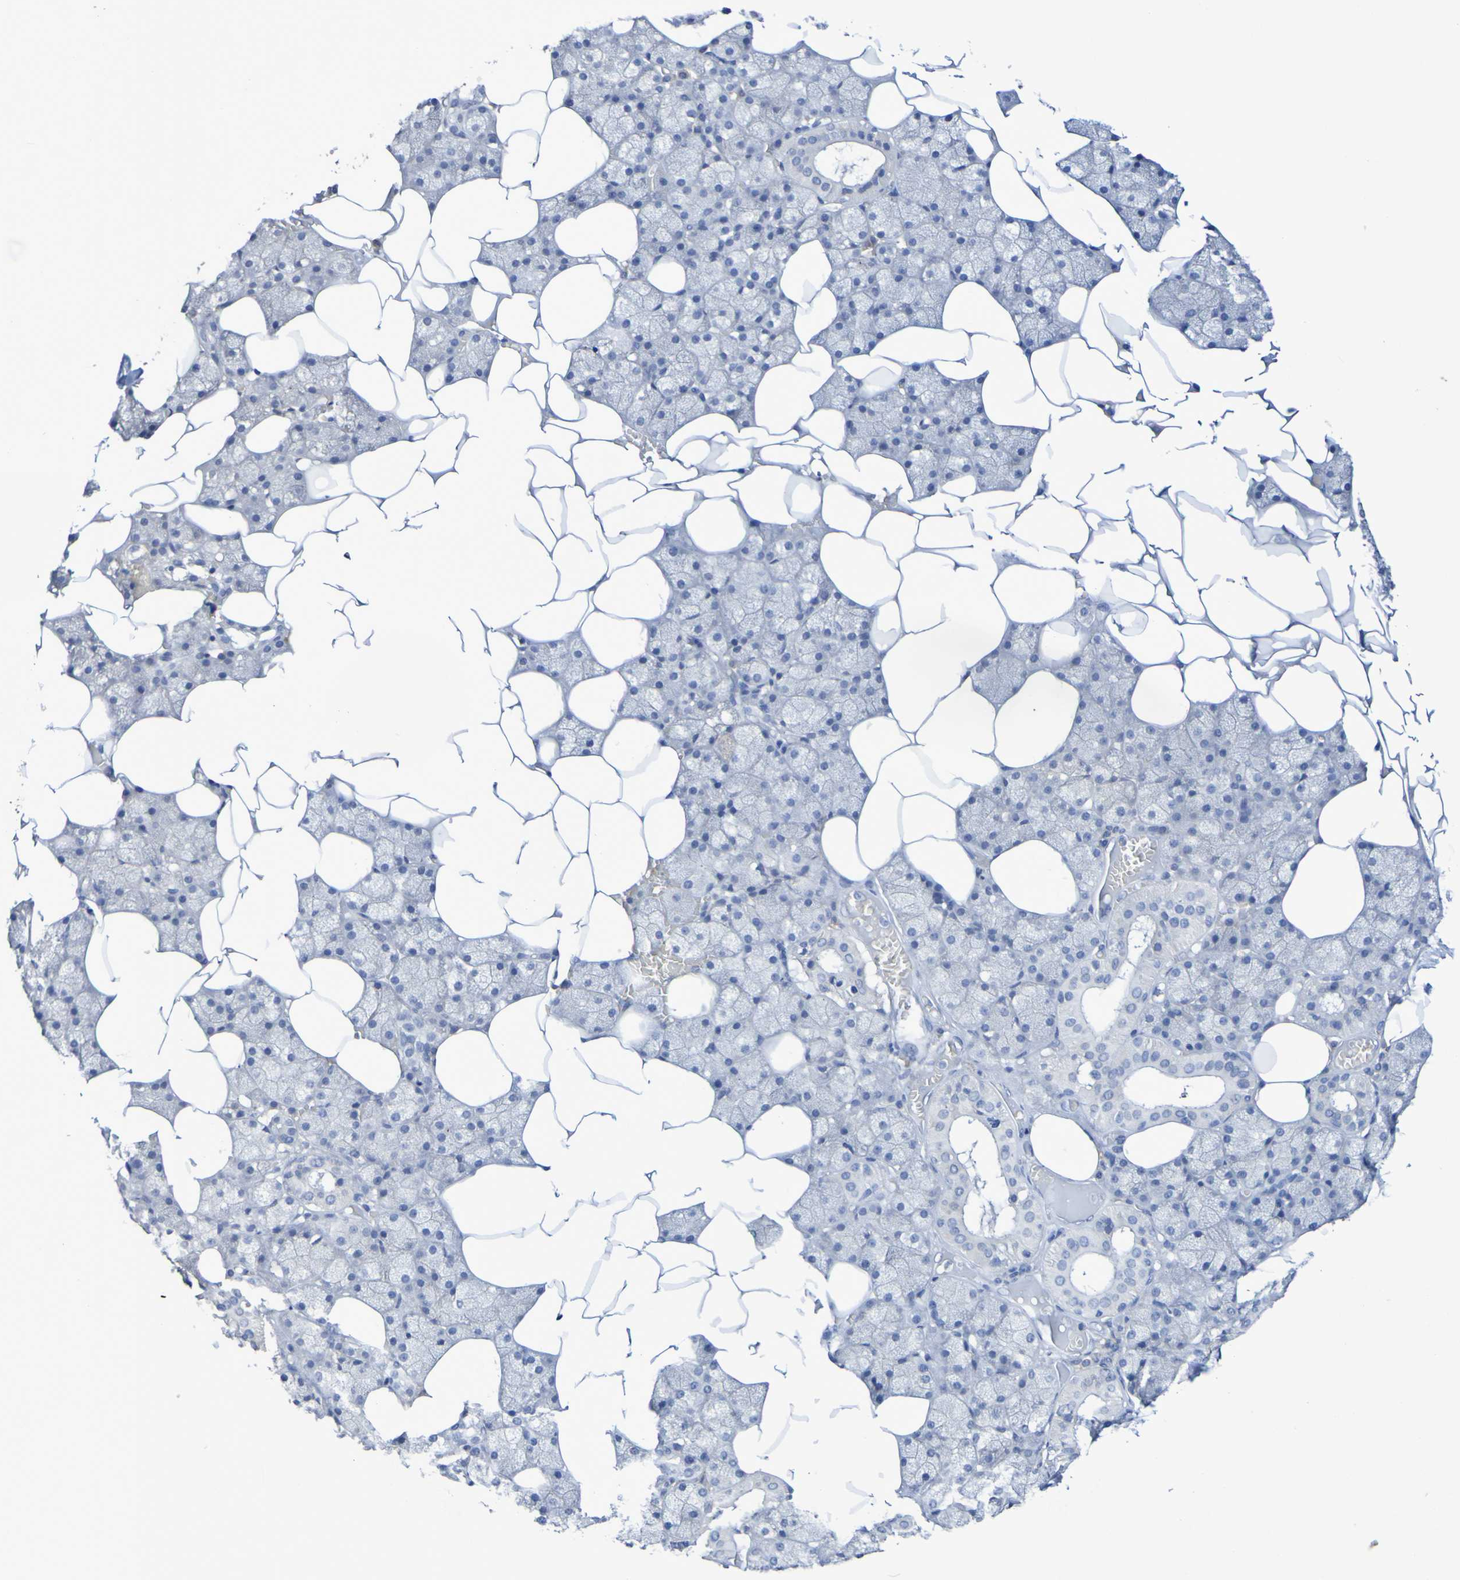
{"staining": {"intensity": "negative", "quantity": "none", "location": "none"}, "tissue": "salivary gland", "cell_type": "Glandular cells", "image_type": "normal", "snomed": [{"axis": "morphology", "description": "Normal tissue, NOS"}, {"axis": "topography", "description": "Salivary gland"}], "caption": "Salivary gland was stained to show a protein in brown. There is no significant expression in glandular cells.", "gene": "SLC3A2", "patient": {"sex": "male", "age": 62}}